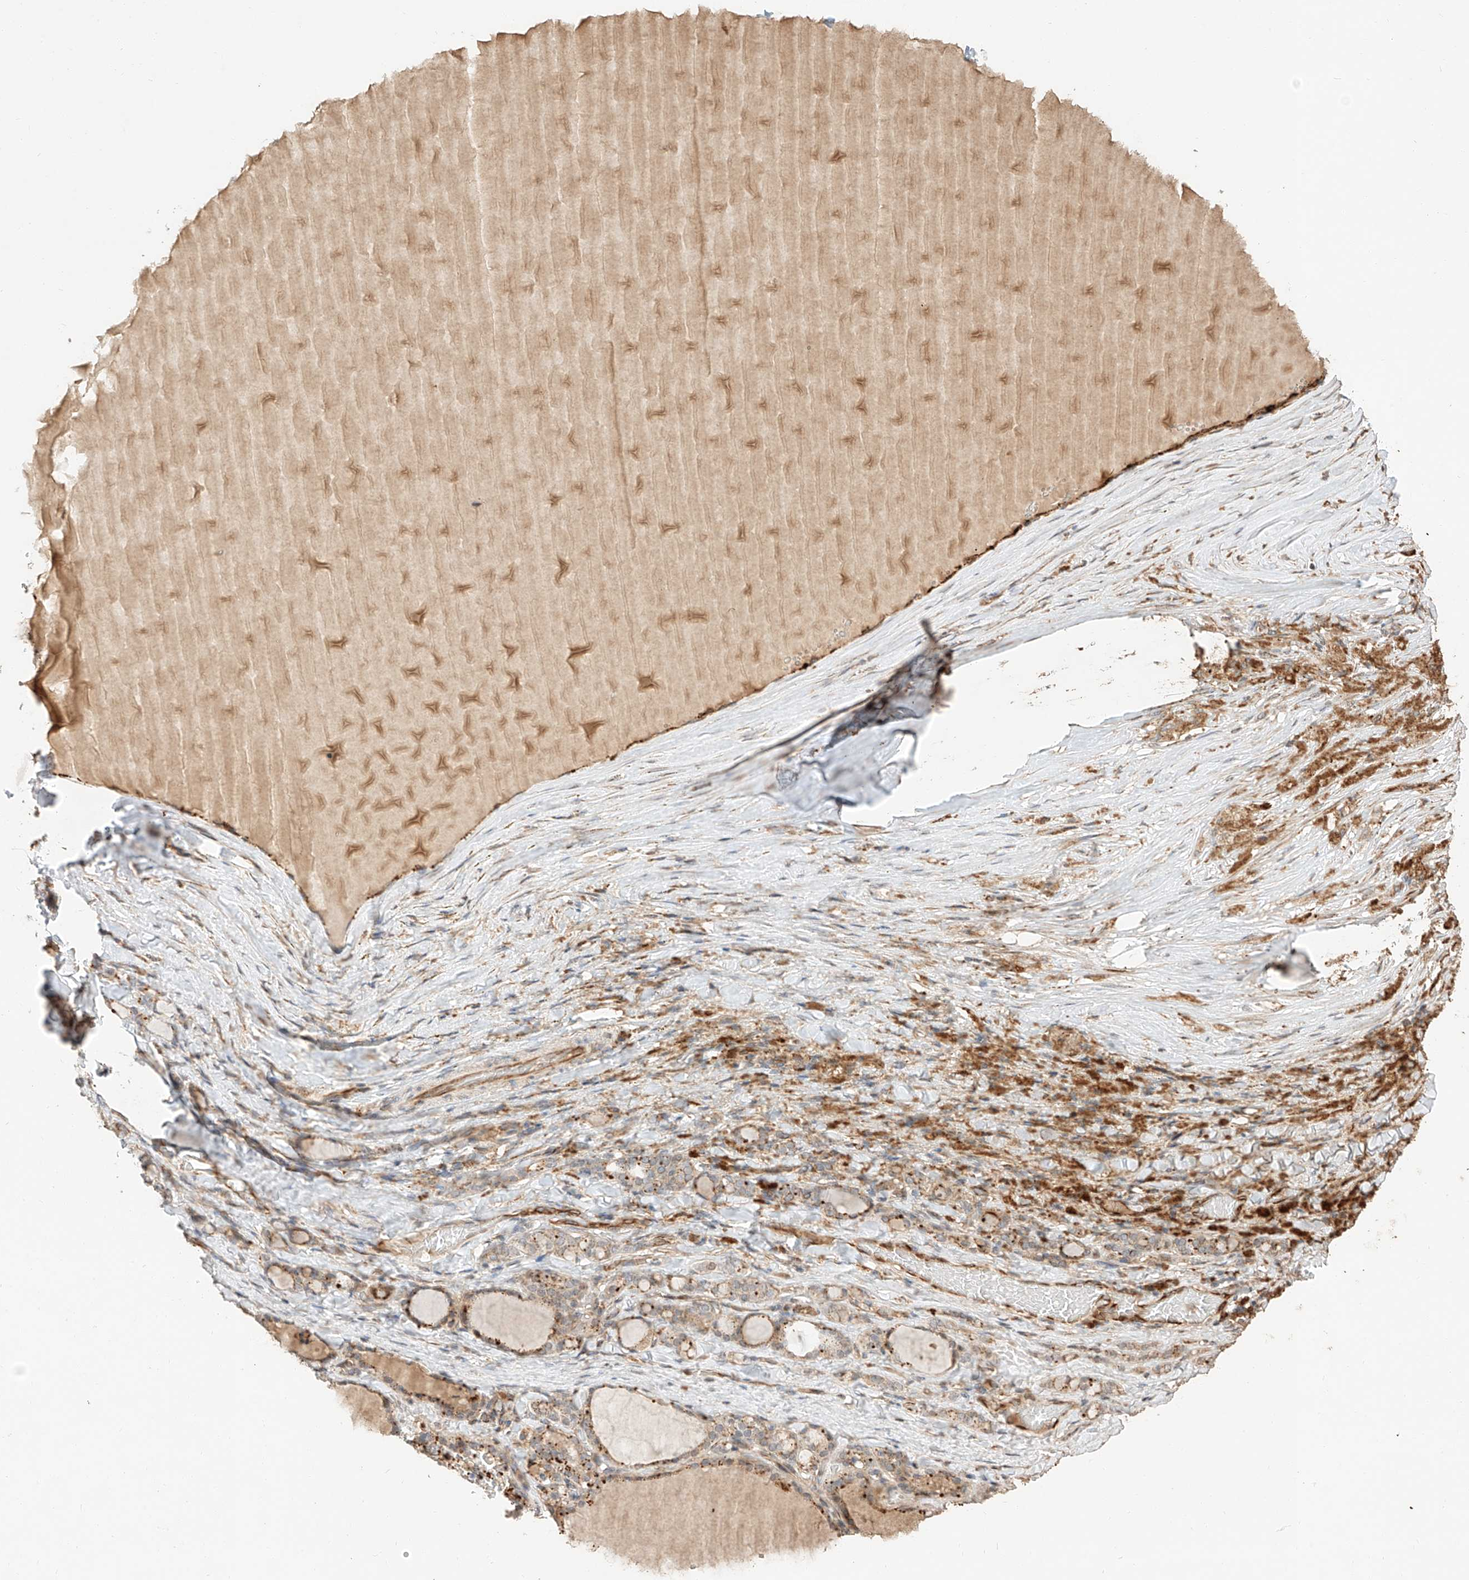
{"staining": {"intensity": "weak", "quantity": ">75%", "location": "cytoplasmic/membranous"}, "tissue": "thyroid gland", "cell_type": "Glandular cells", "image_type": "normal", "snomed": [{"axis": "morphology", "description": "Normal tissue, NOS"}, {"axis": "topography", "description": "Thyroid gland"}], "caption": "Human thyroid gland stained for a protein (brown) shows weak cytoplasmic/membranous positive expression in about >75% of glandular cells.", "gene": "SUSD6", "patient": {"sex": "female", "age": 22}}